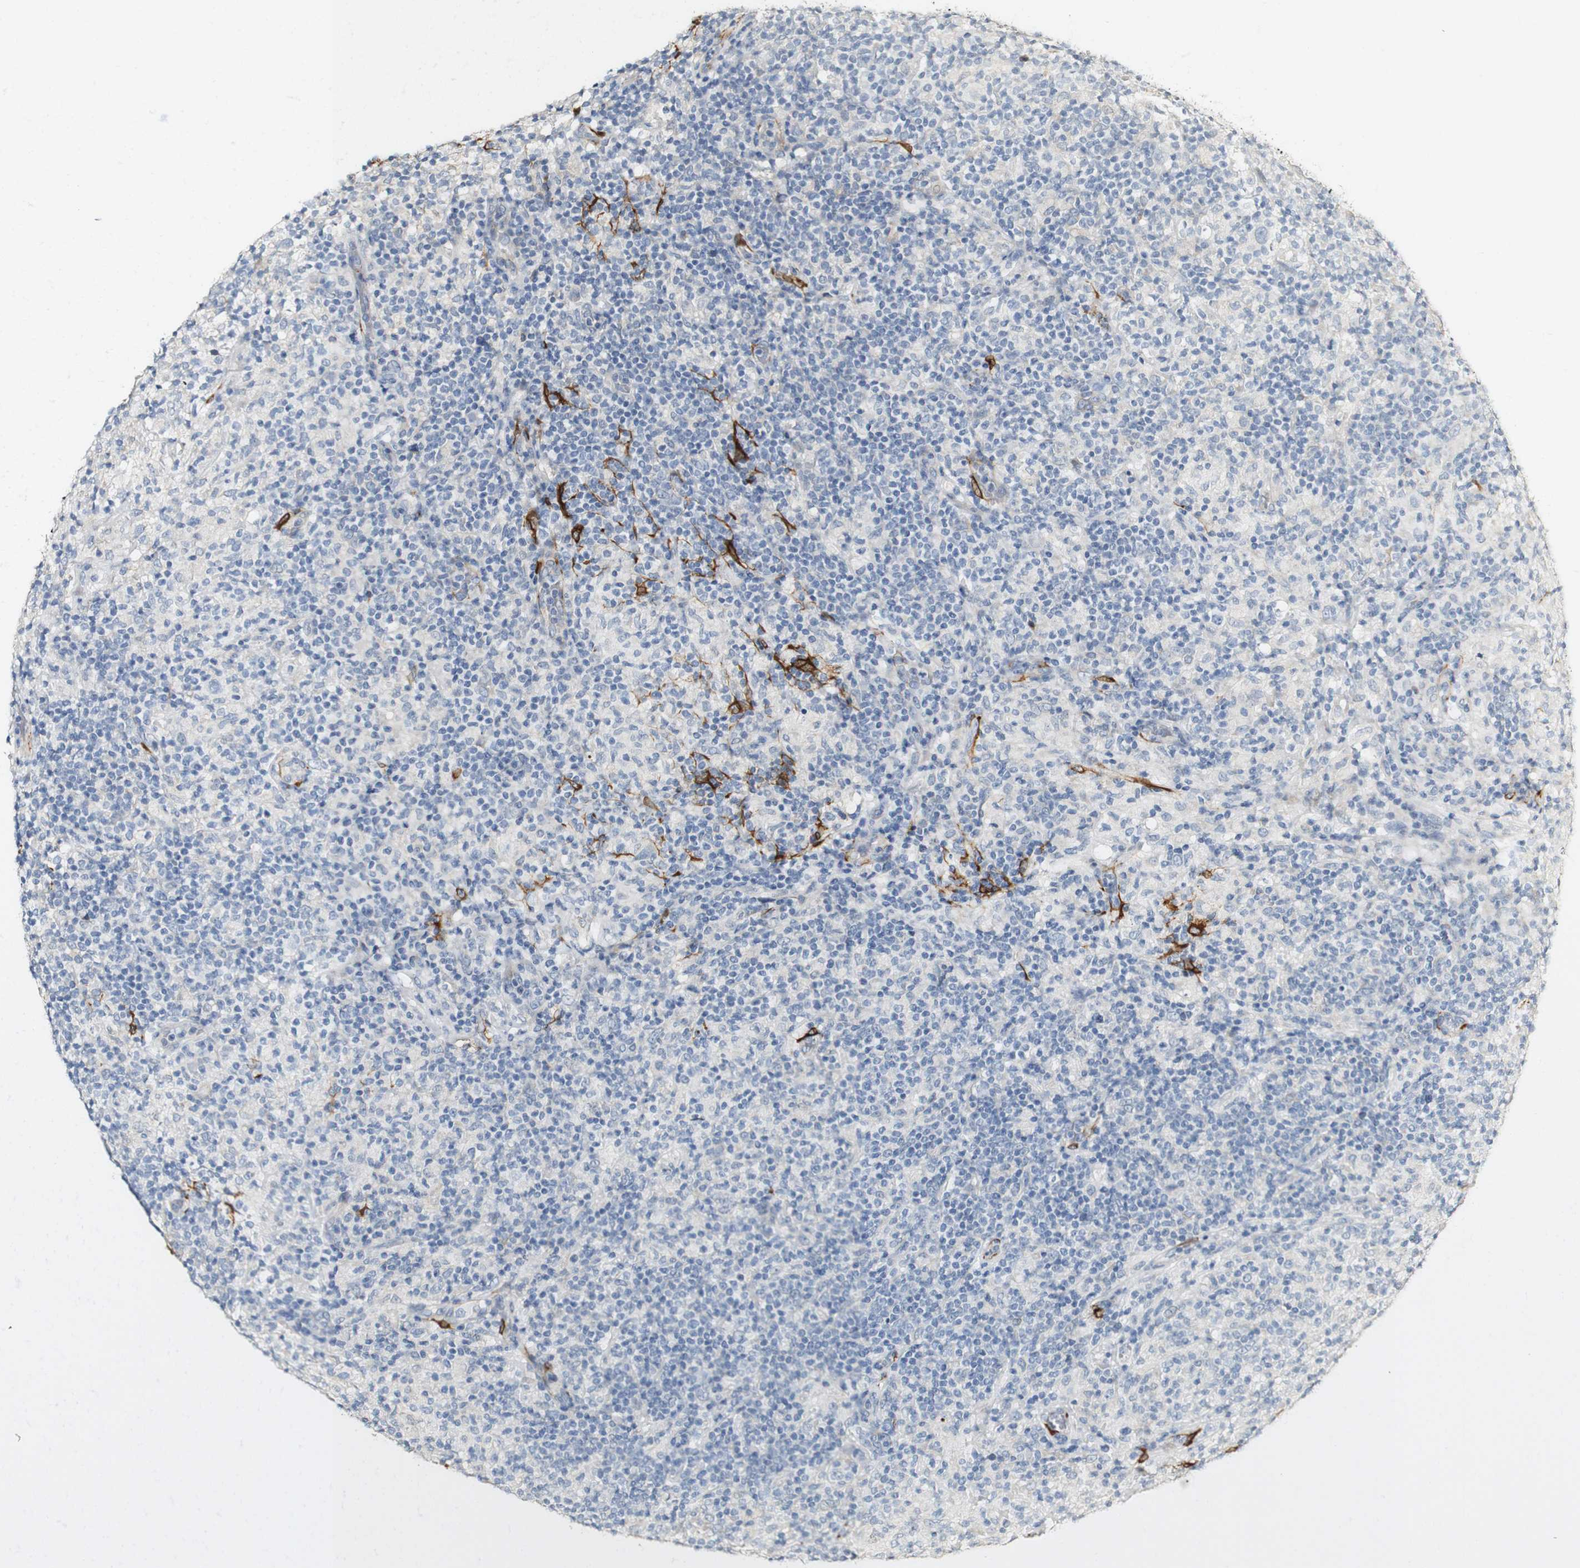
{"staining": {"intensity": "negative", "quantity": "none", "location": "none"}, "tissue": "lymphoma", "cell_type": "Tumor cells", "image_type": "cancer", "snomed": [{"axis": "morphology", "description": "Hodgkin's disease, NOS"}, {"axis": "topography", "description": "Lymph node"}], "caption": "Hodgkin's disease was stained to show a protein in brown. There is no significant positivity in tumor cells.", "gene": "FMO3", "patient": {"sex": "male", "age": 70}}